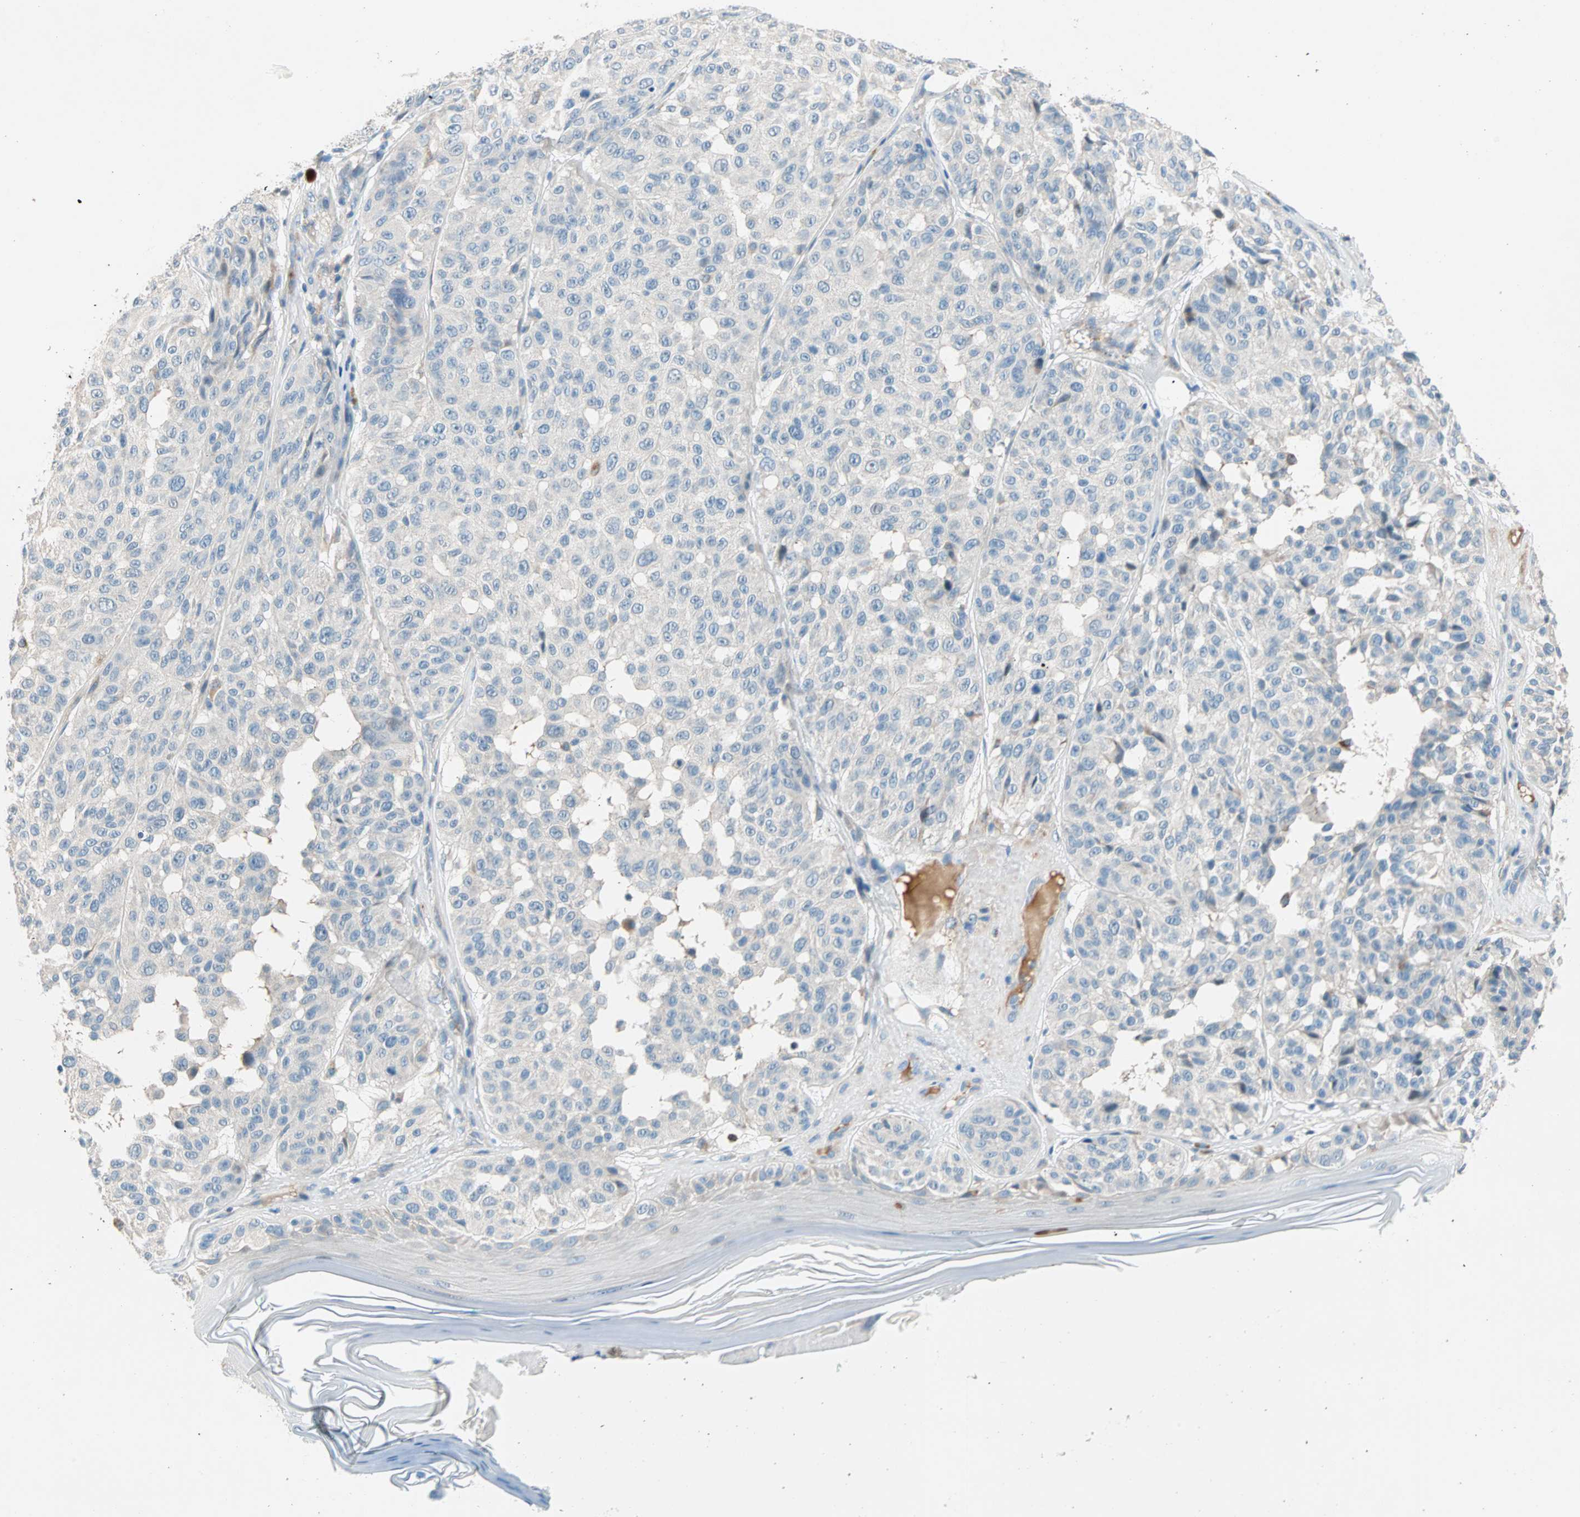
{"staining": {"intensity": "negative", "quantity": "none", "location": "none"}, "tissue": "melanoma", "cell_type": "Tumor cells", "image_type": "cancer", "snomed": [{"axis": "morphology", "description": "Malignant melanoma, NOS"}, {"axis": "topography", "description": "Skin"}], "caption": "IHC of human malignant melanoma reveals no staining in tumor cells.", "gene": "TMEM163", "patient": {"sex": "female", "age": 46}}